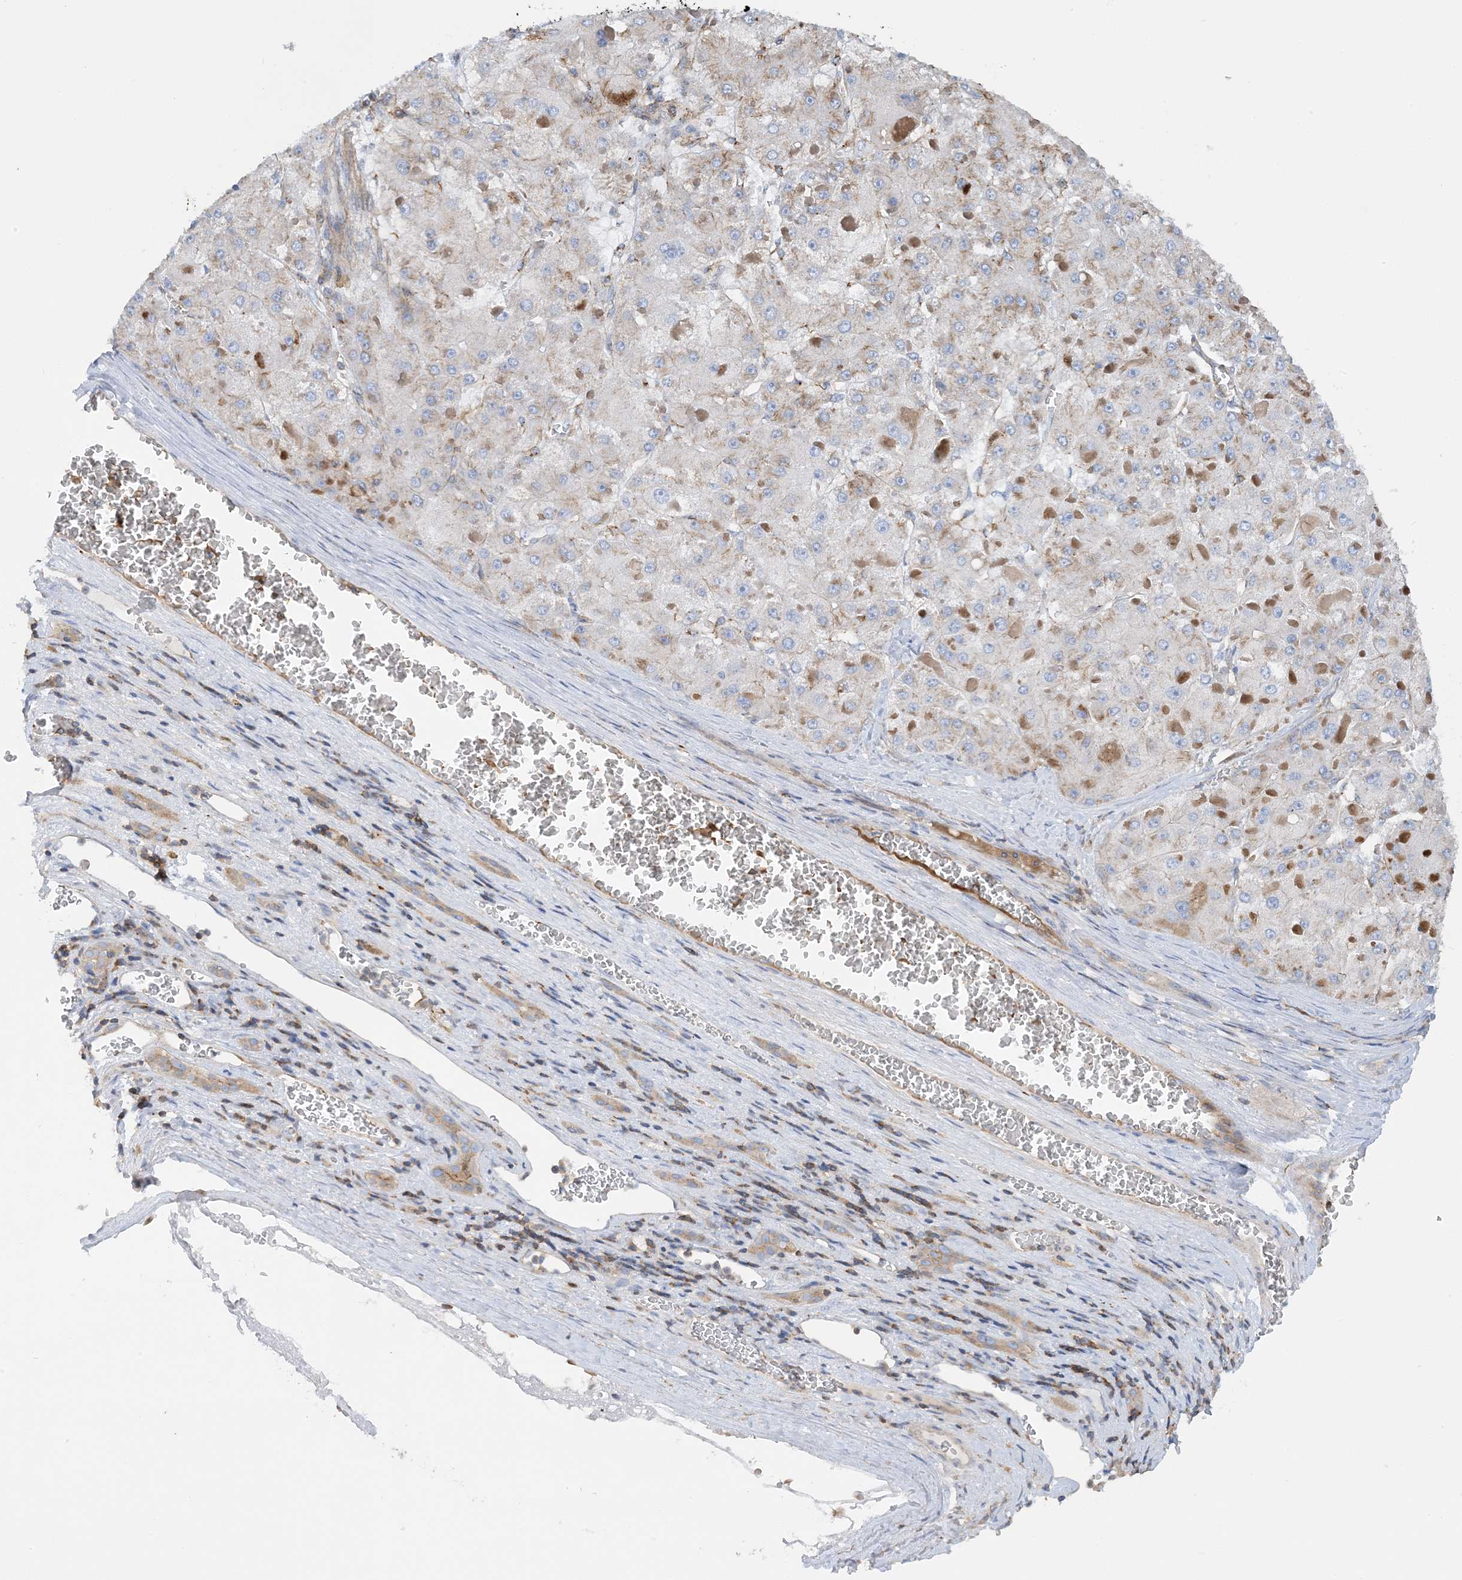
{"staining": {"intensity": "weak", "quantity": "<25%", "location": "cytoplasmic/membranous"}, "tissue": "liver cancer", "cell_type": "Tumor cells", "image_type": "cancer", "snomed": [{"axis": "morphology", "description": "Carcinoma, Hepatocellular, NOS"}, {"axis": "topography", "description": "Liver"}], "caption": "Immunohistochemical staining of liver hepatocellular carcinoma shows no significant expression in tumor cells.", "gene": "CALHM5", "patient": {"sex": "female", "age": 73}}